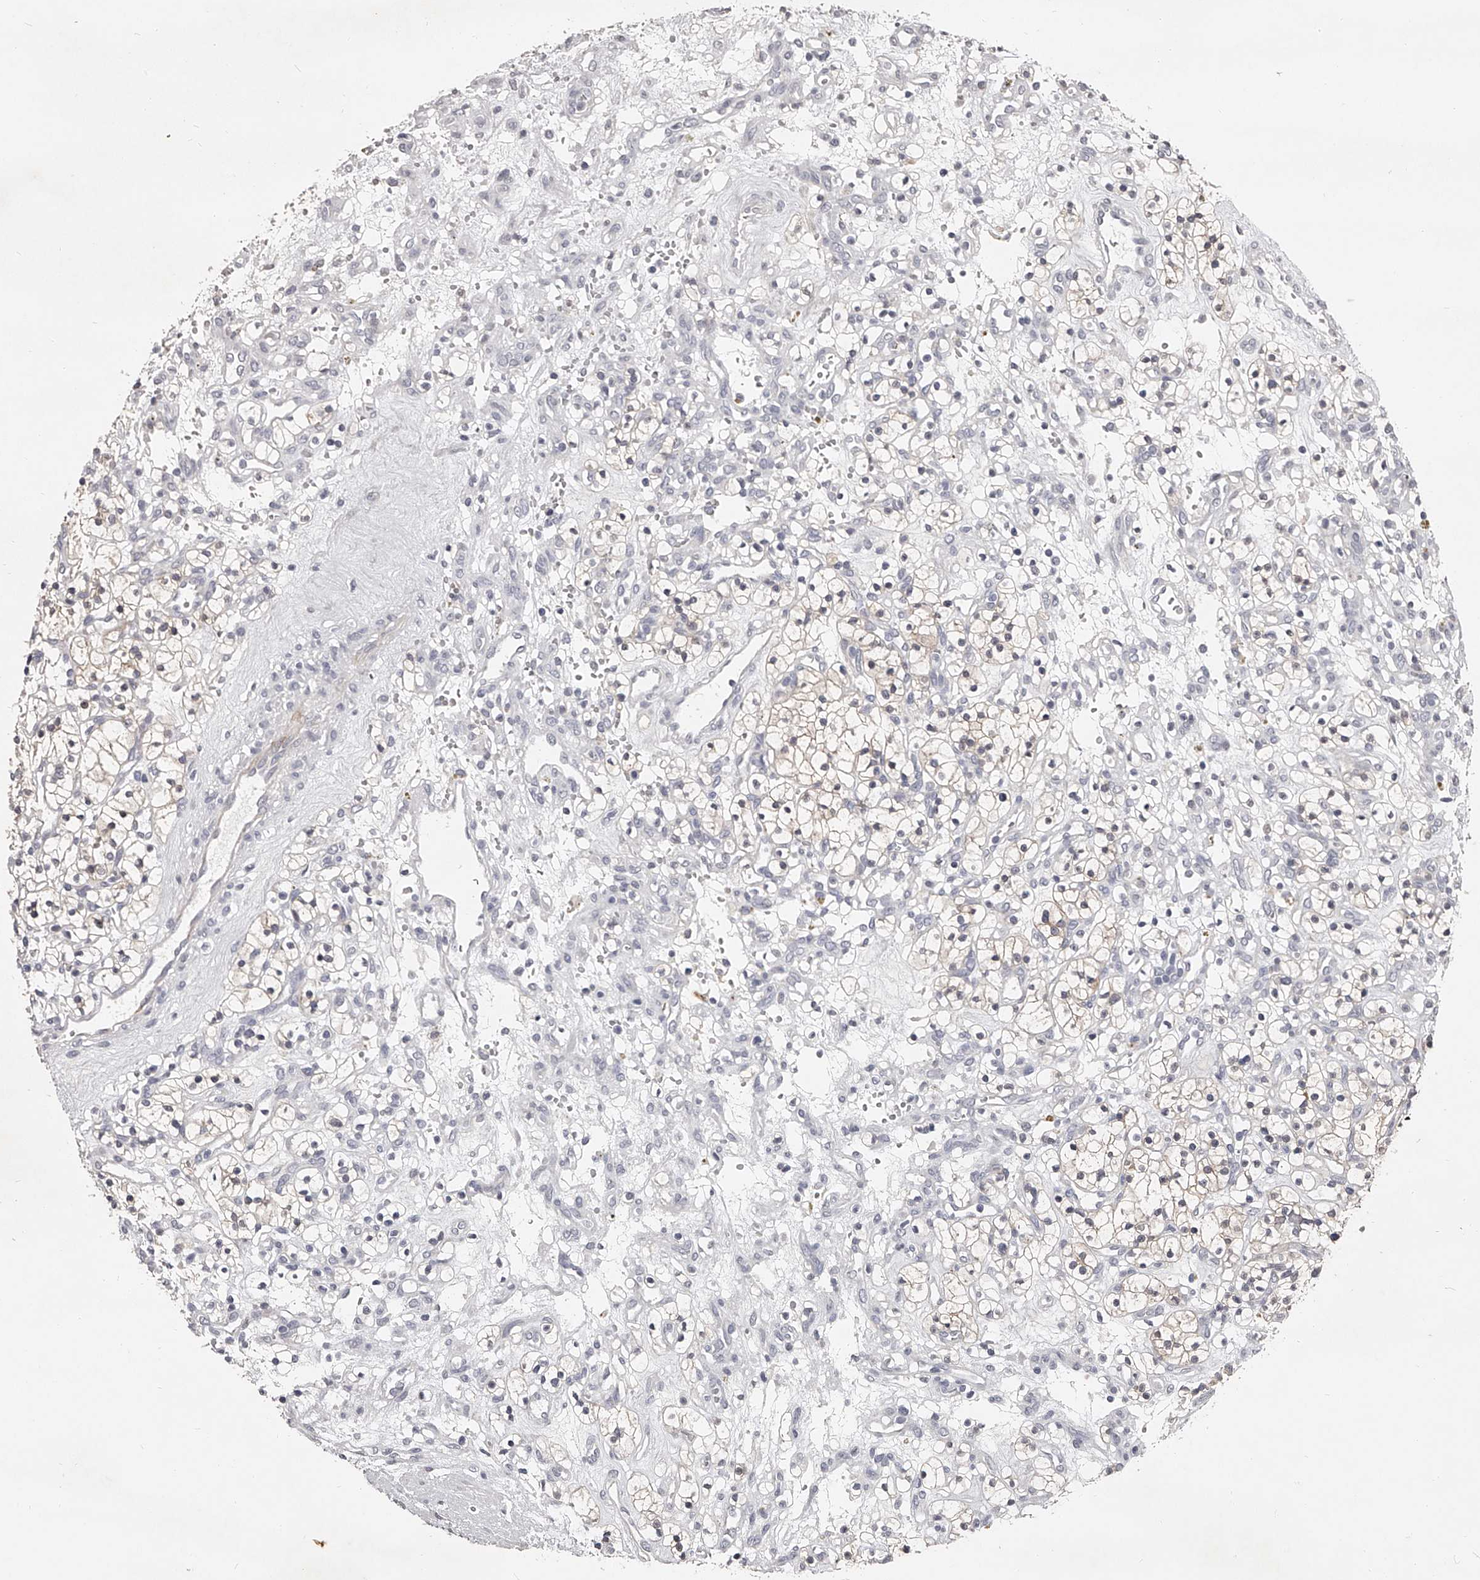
{"staining": {"intensity": "negative", "quantity": "none", "location": "none"}, "tissue": "renal cancer", "cell_type": "Tumor cells", "image_type": "cancer", "snomed": [{"axis": "morphology", "description": "Adenocarcinoma, NOS"}, {"axis": "topography", "description": "Kidney"}], "caption": "This is a histopathology image of immunohistochemistry staining of adenocarcinoma (renal), which shows no expression in tumor cells.", "gene": "NT5DC1", "patient": {"sex": "female", "age": 57}}